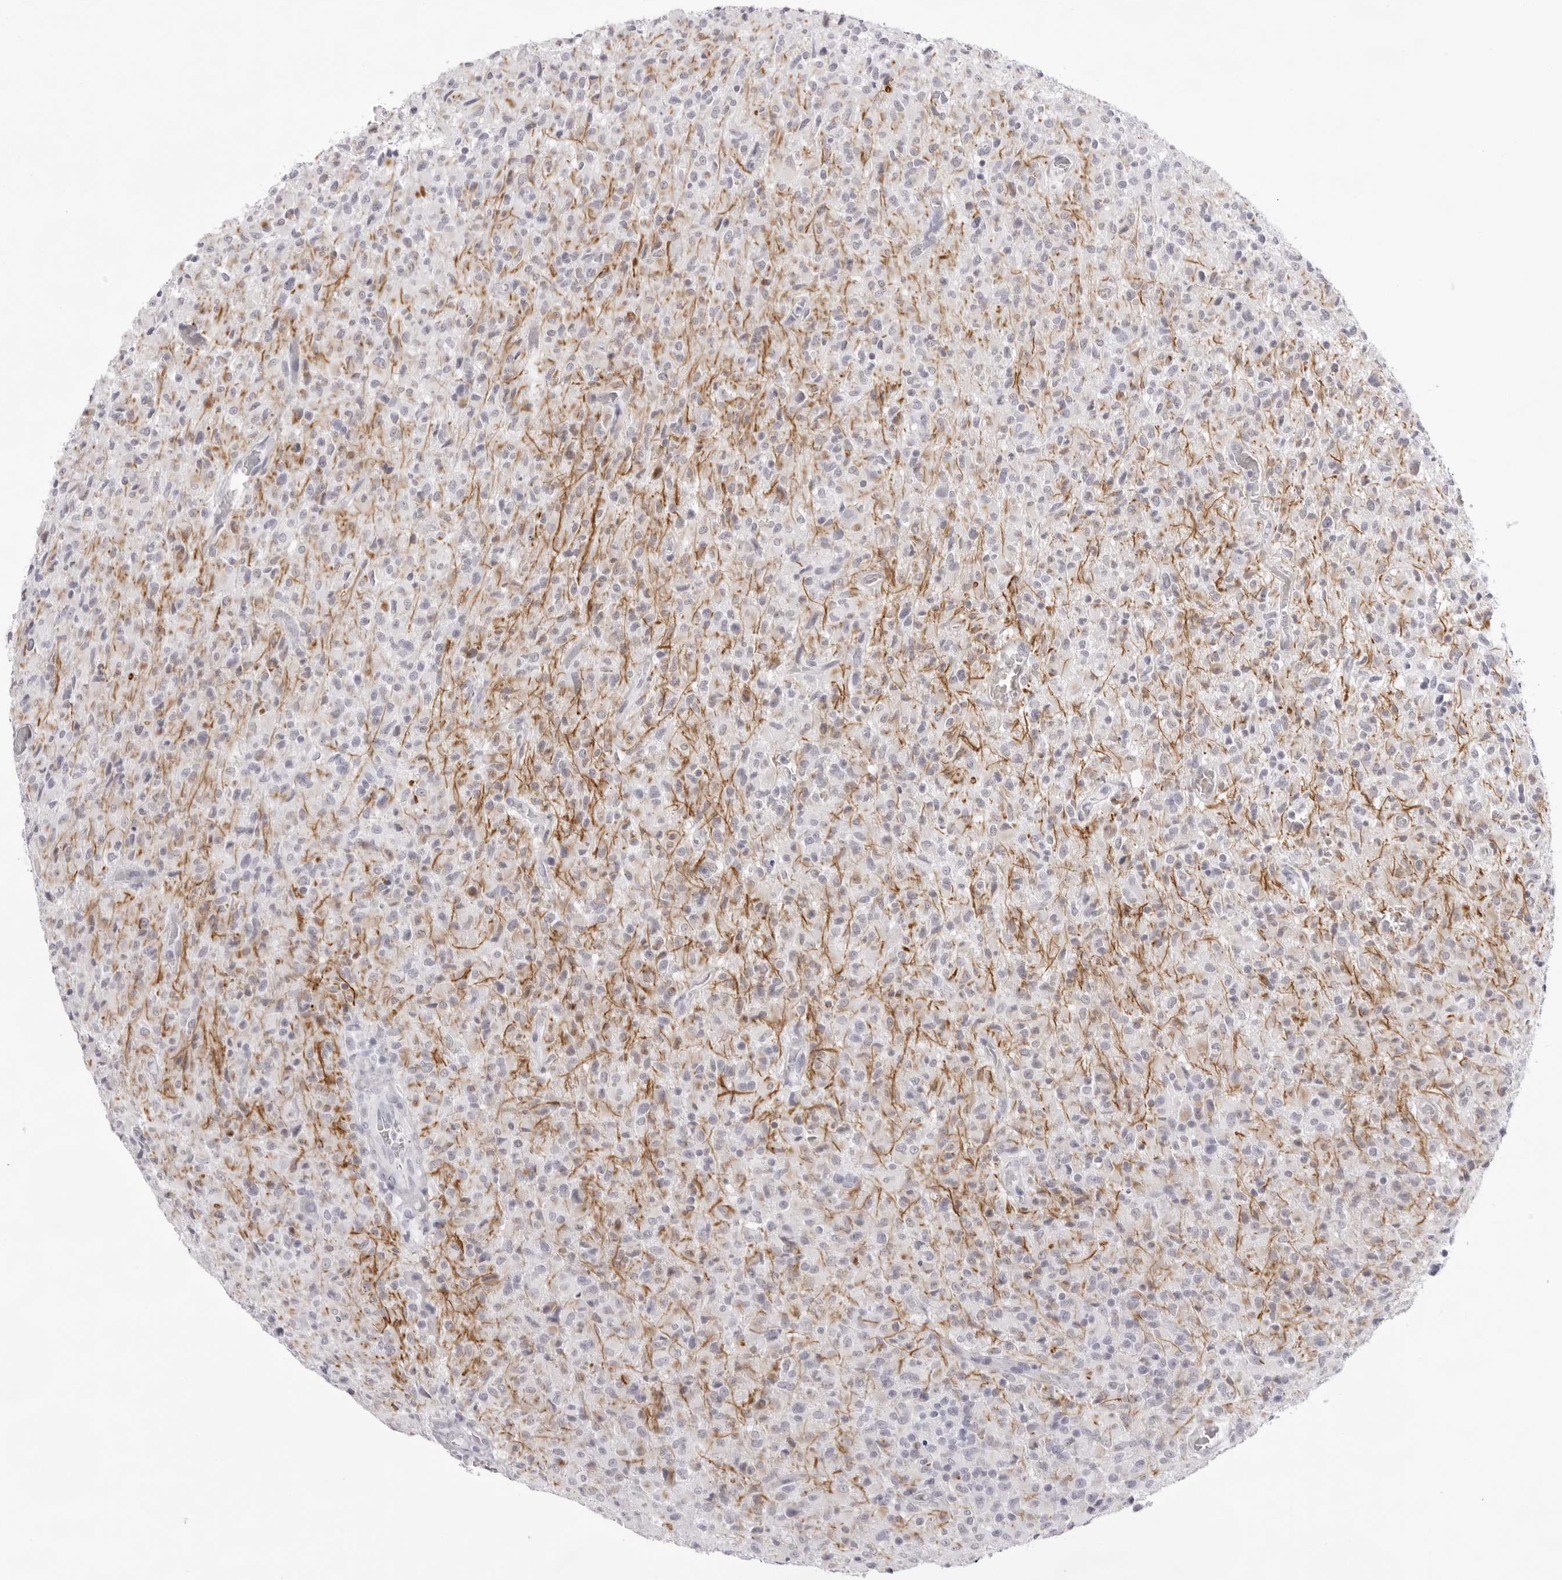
{"staining": {"intensity": "negative", "quantity": "none", "location": "none"}, "tissue": "glioma", "cell_type": "Tumor cells", "image_type": "cancer", "snomed": [{"axis": "morphology", "description": "Glioma, malignant, High grade"}, {"axis": "topography", "description": "Brain"}], "caption": "High power microscopy micrograph of an immunohistochemistry (IHC) micrograph of malignant glioma (high-grade), revealing no significant positivity in tumor cells. Nuclei are stained in blue.", "gene": "SPTA1", "patient": {"sex": "female", "age": 57}}